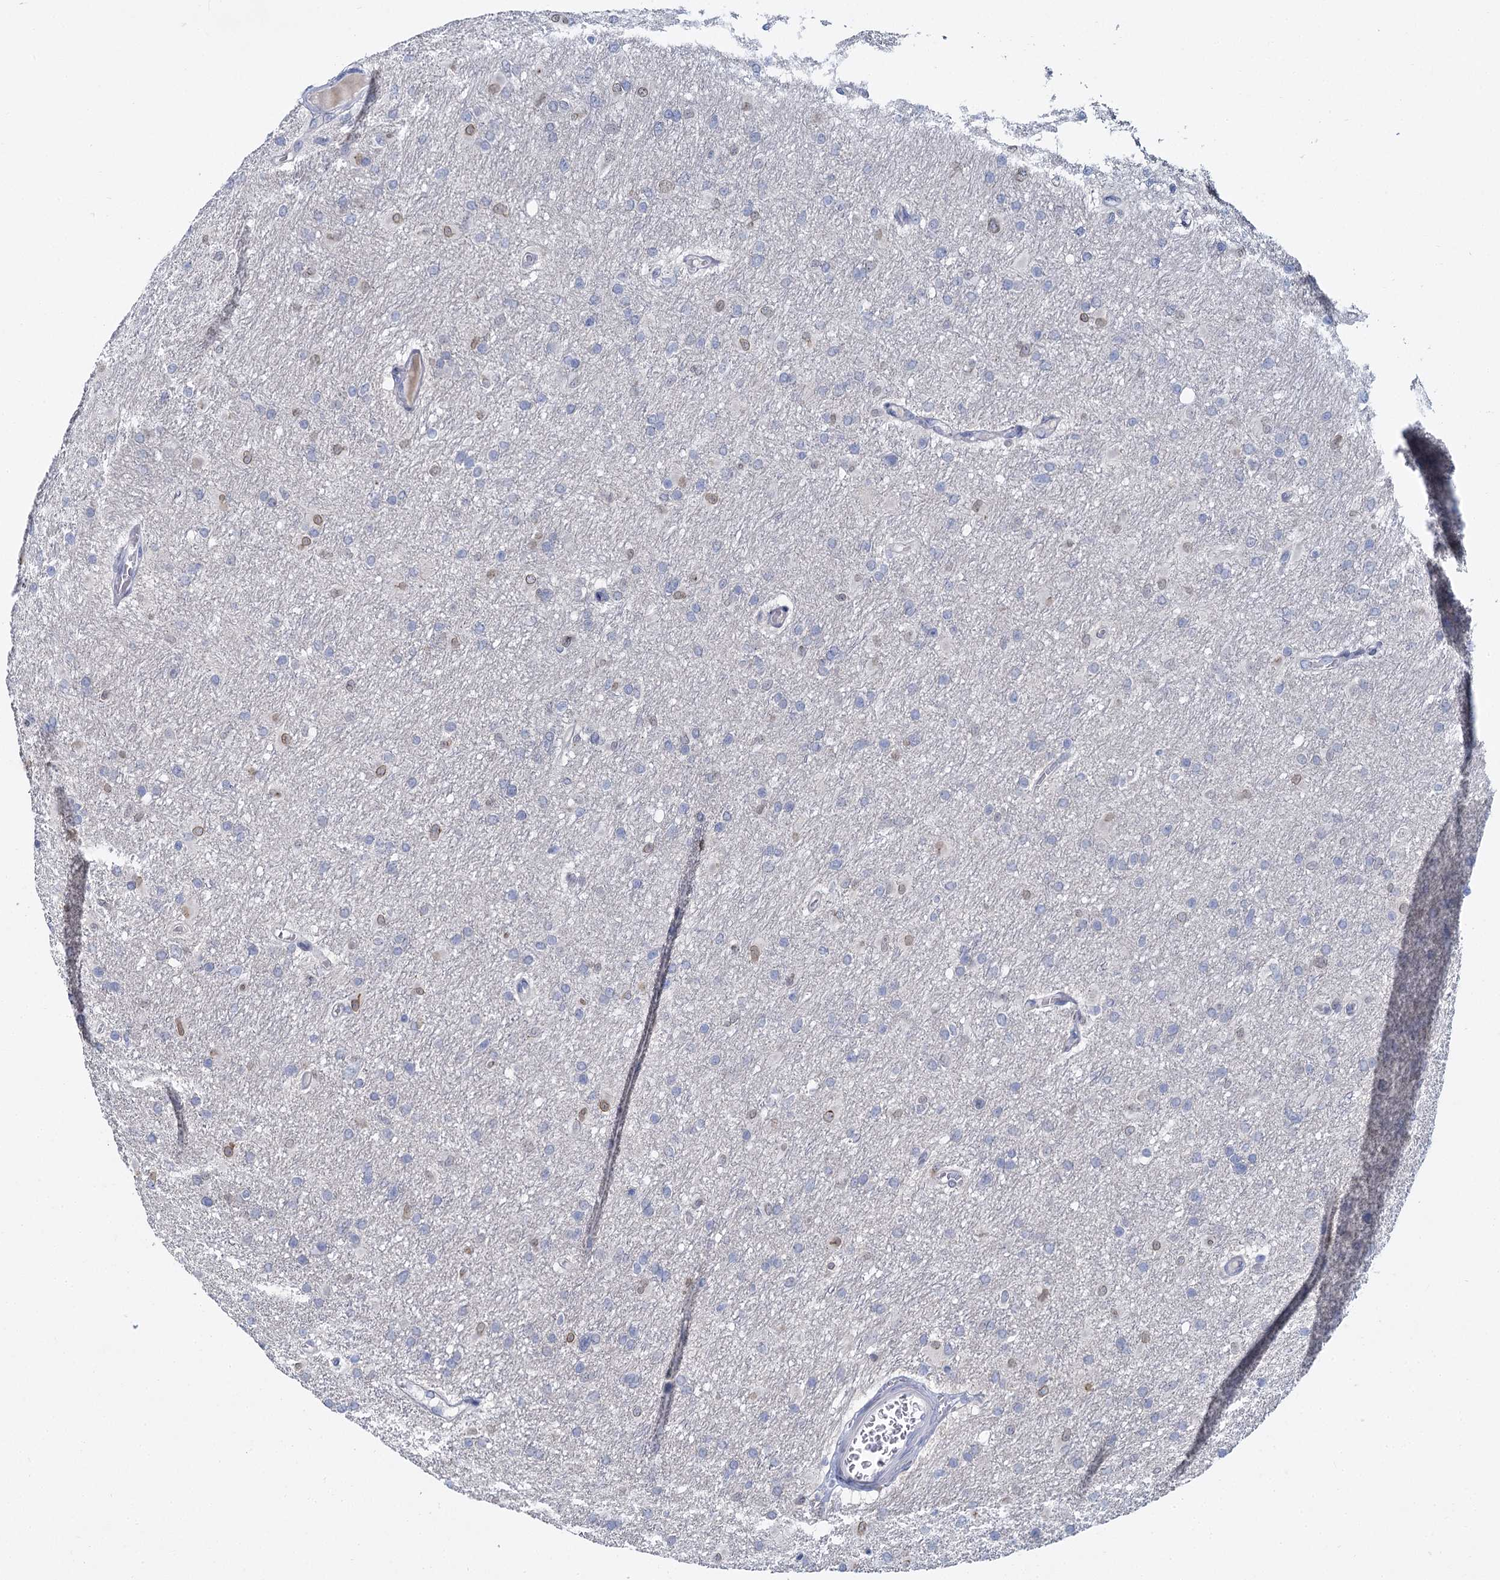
{"staining": {"intensity": "negative", "quantity": "none", "location": "none"}, "tissue": "glioma", "cell_type": "Tumor cells", "image_type": "cancer", "snomed": [{"axis": "morphology", "description": "Glioma, malignant, High grade"}, {"axis": "topography", "description": "Cerebral cortex"}], "caption": "Immunohistochemical staining of human malignant glioma (high-grade) demonstrates no significant expression in tumor cells.", "gene": "ACRBP", "patient": {"sex": "female", "age": 36}}